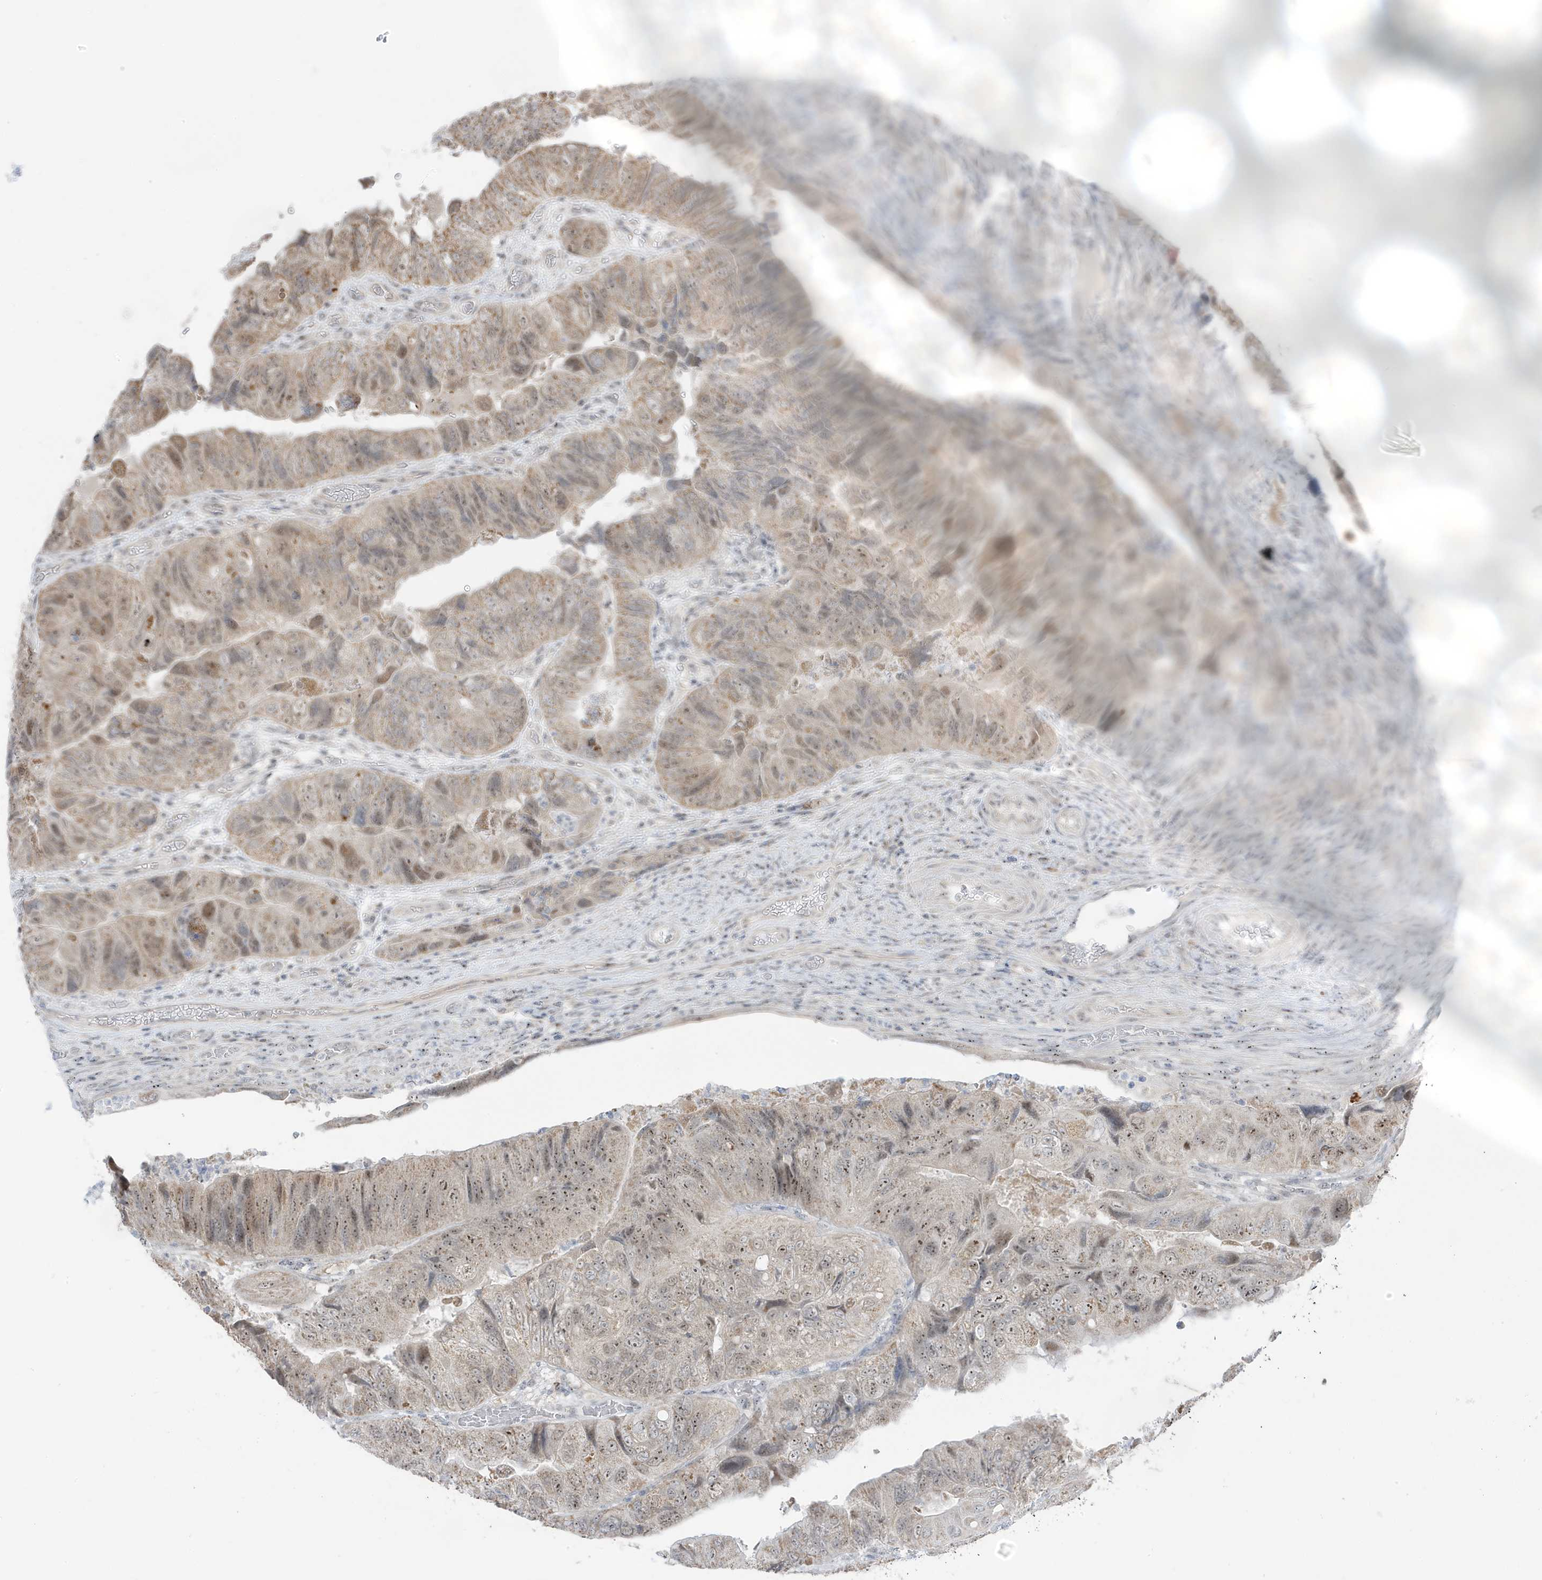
{"staining": {"intensity": "moderate", "quantity": "25%-75%", "location": "cytoplasmic/membranous,nuclear"}, "tissue": "colorectal cancer", "cell_type": "Tumor cells", "image_type": "cancer", "snomed": [{"axis": "morphology", "description": "Adenocarcinoma, NOS"}, {"axis": "topography", "description": "Rectum"}], "caption": "Immunohistochemical staining of human colorectal cancer (adenocarcinoma) shows medium levels of moderate cytoplasmic/membranous and nuclear protein expression in about 25%-75% of tumor cells.", "gene": "TSEN15", "patient": {"sex": "male", "age": 63}}